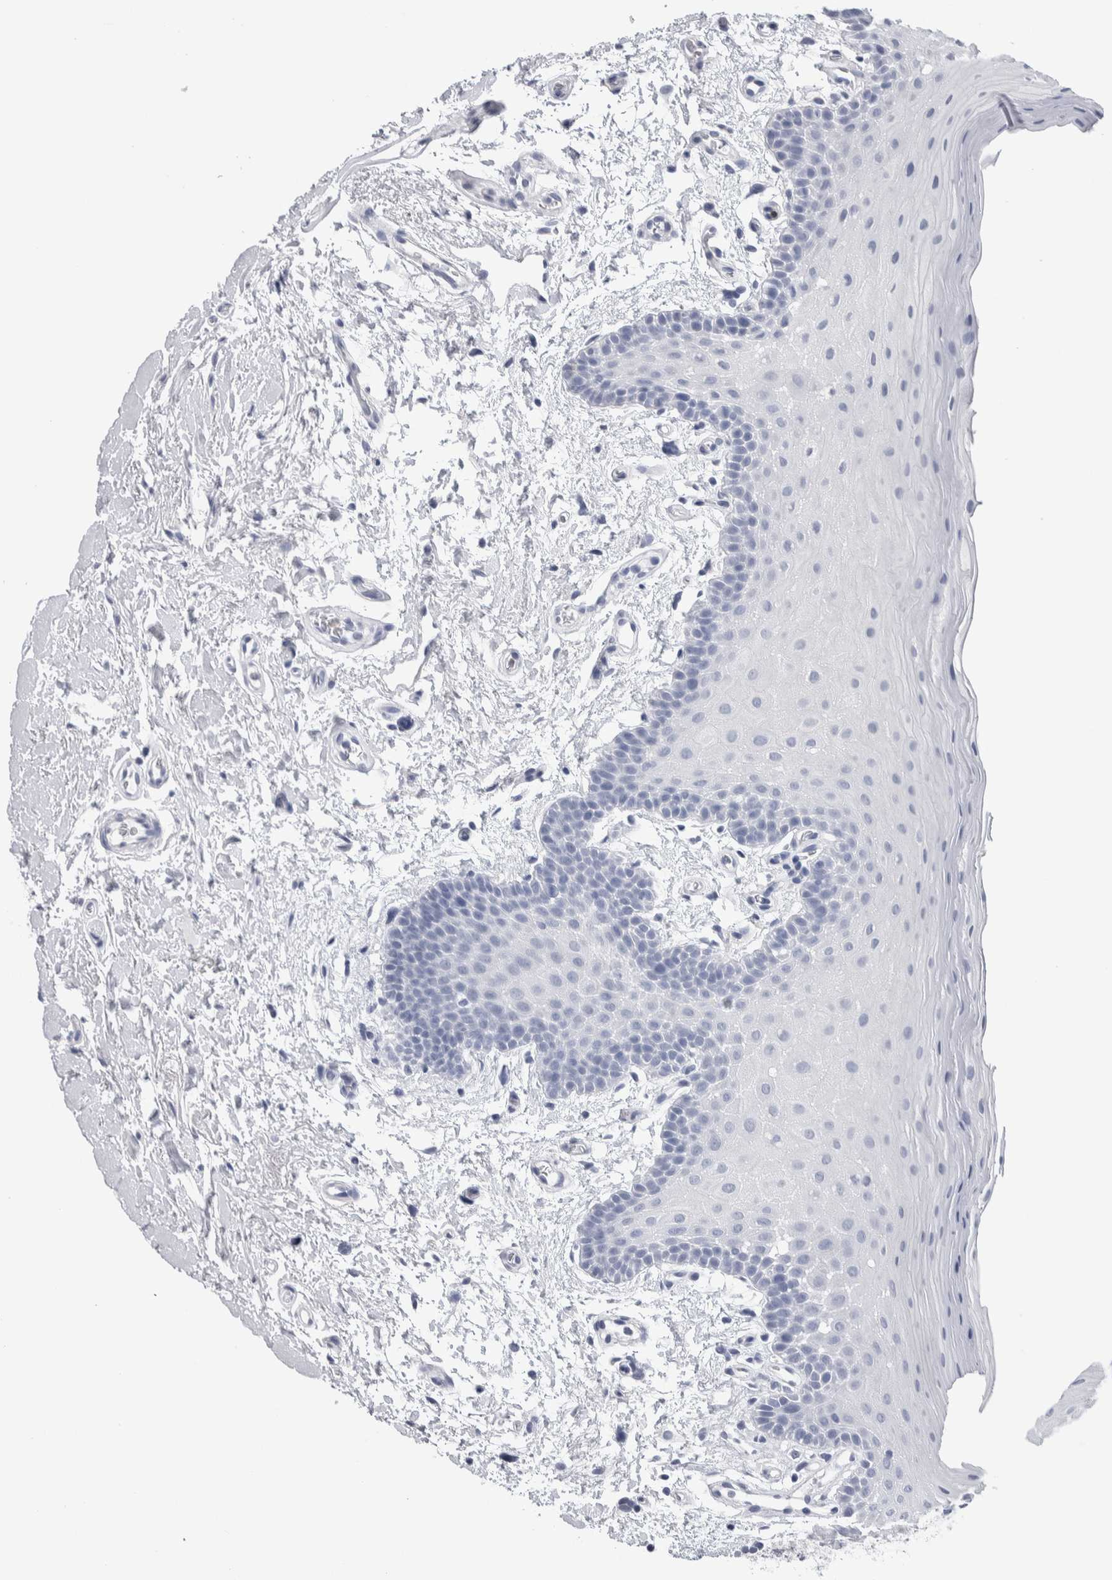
{"staining": {"intensity": "negative", "quantity": "none", "location": "none"}, "tissue": "oral mucosa", "cell_type": "Squamous epithelial cells", "image_type": "normal", "snomed": [{"axis": "morphology", "description": "Normal tissue, NOS"}, {"axis": "topography", "description": "Oral tissue"}], "caption": "A high-resolution histopathology image shows immunohistochemistry staining of benign oral mucosa, which displays no significant positivity in squamous epithelial cells.", "gene": "LURAP1L", "patient": {"sex": "male", "age": 62}}